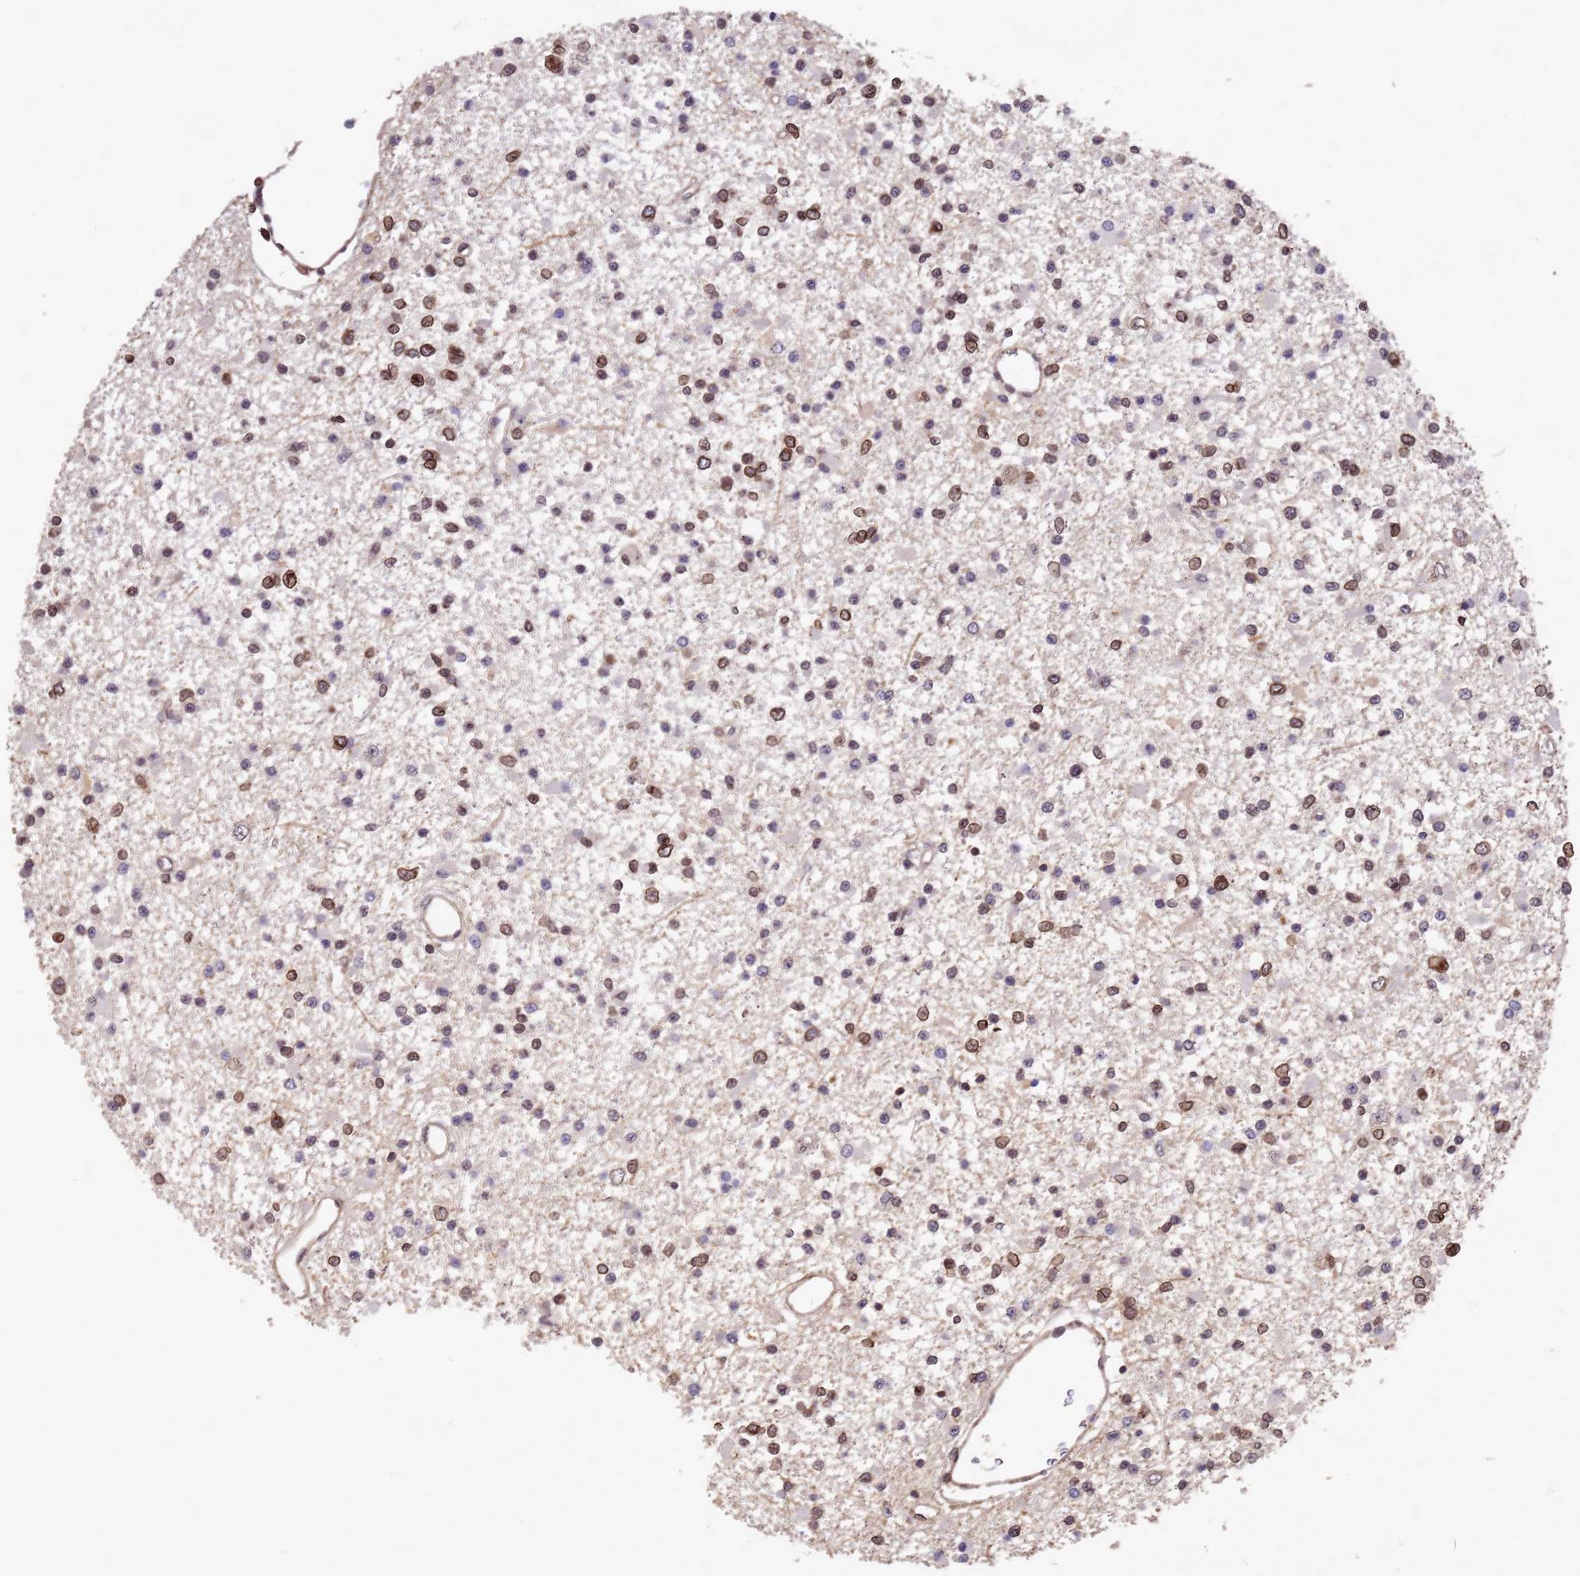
{"staining": {"intensity": "moderate", "quantity": "25%-75%", "location": "nuclear"}, "tissue": "glioma", "cell_type": "Tumor cells", "image_type": "cancer", "snomed": [{"axis": "morphology", "description": "Glioma, malignant, Low grade"}, {"axis": "topography", "description": "Brain"}], "caption": "An image of glioma stained for a protein demonstrates moderate nuclear brown staining in tumor cells.", "gene": "C1orf35", "patient": {"sex": "female", "age": 22}}